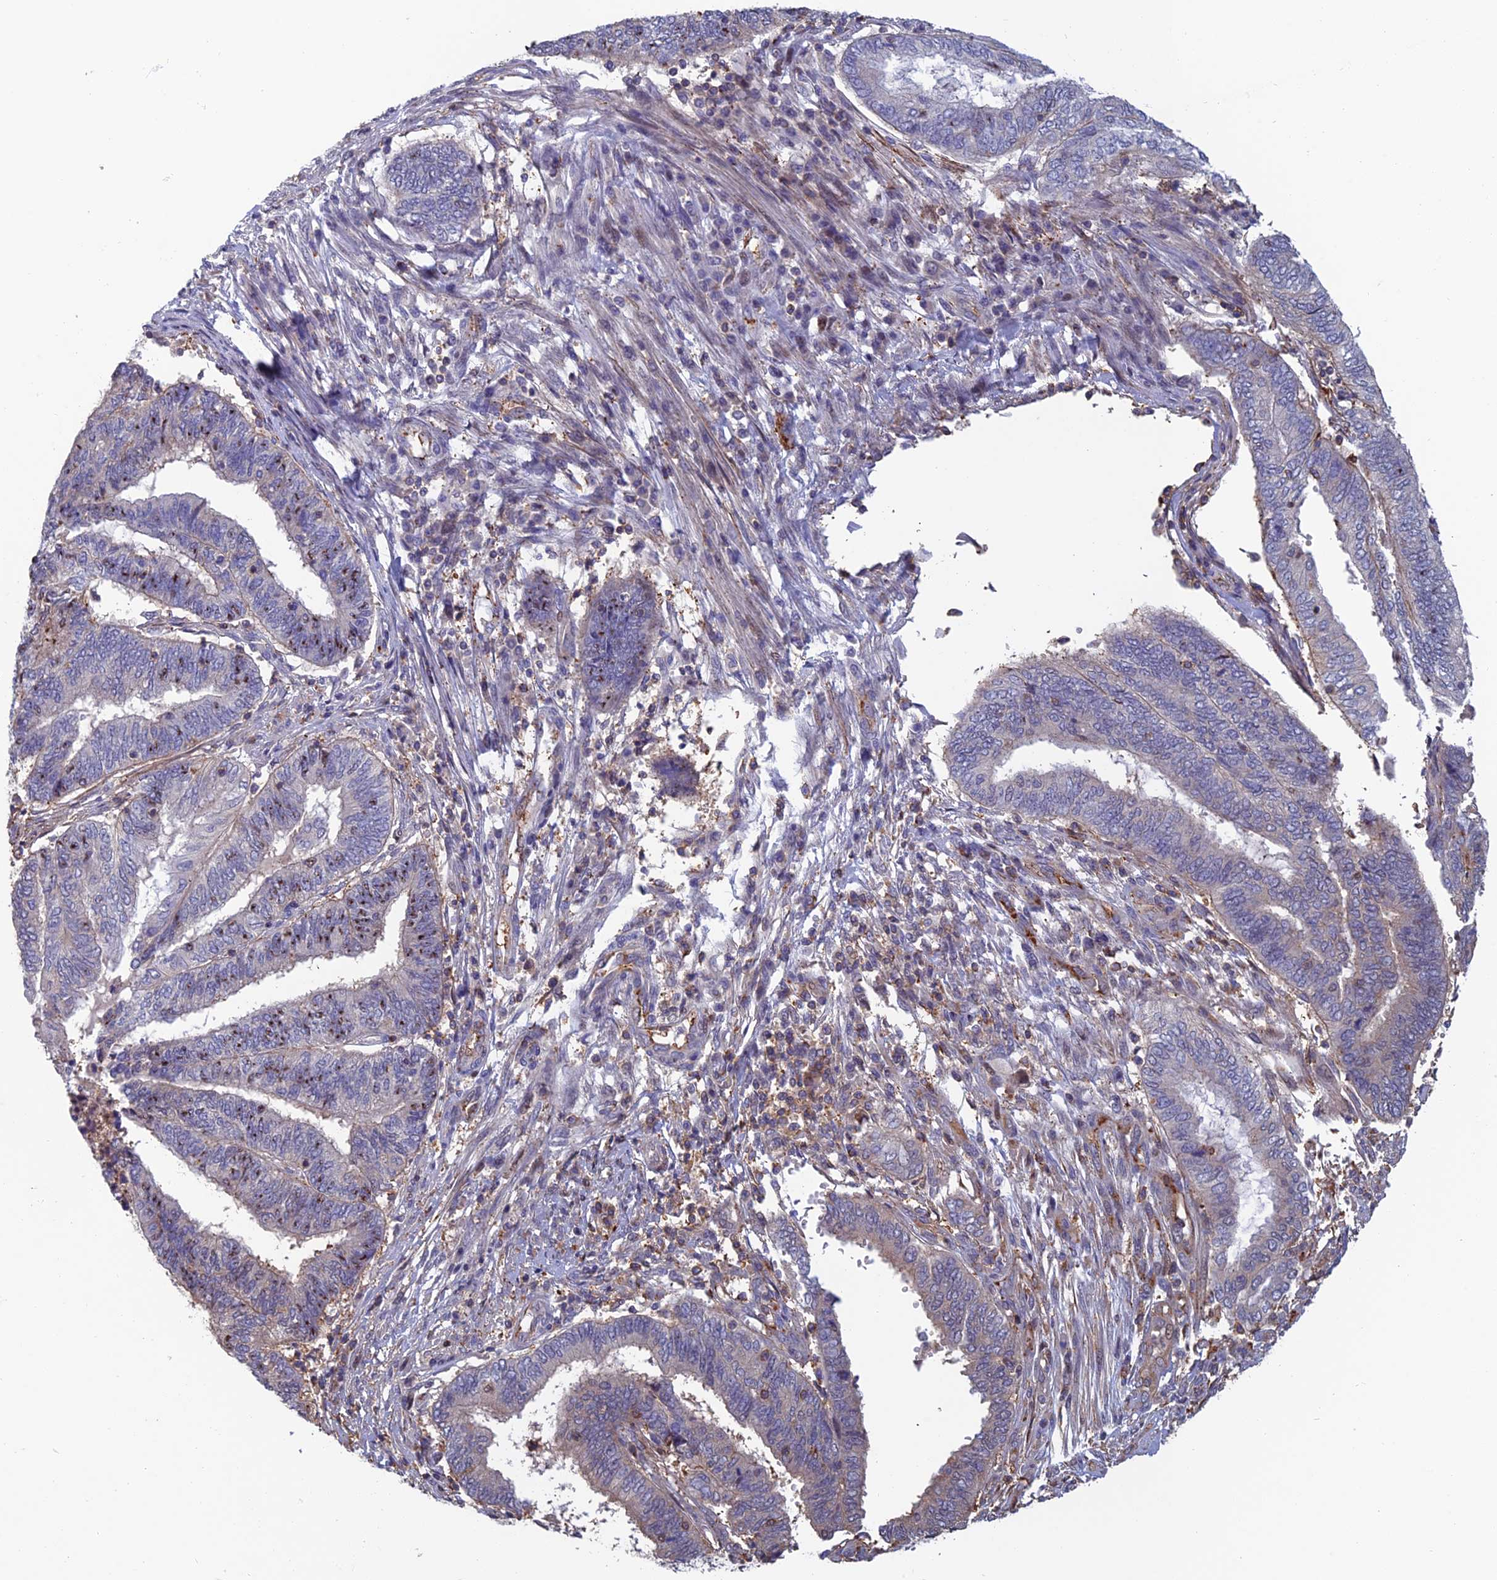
{"staining": {"intensity": "negative", "quantity": "none", "location": "none"}, "tissue": "endometrial cancer", "cell_type": "Tumor cells", "image_type": "cancer", "snomed": [{"axis": "morphology", "description": "Adenocarcinoma, NOS"}, {"axis": "topography", "description": "Uterus"}, {"axis": "topography", "description": "Endometrium"}], "caption": "IHC image of neoplastic tissue: human endometrial cancer stained with DAB exhibits no significant protein expression in tumor cells.", "gene": "C15orf62", "patient": {"sex": "female", "age": 70}}